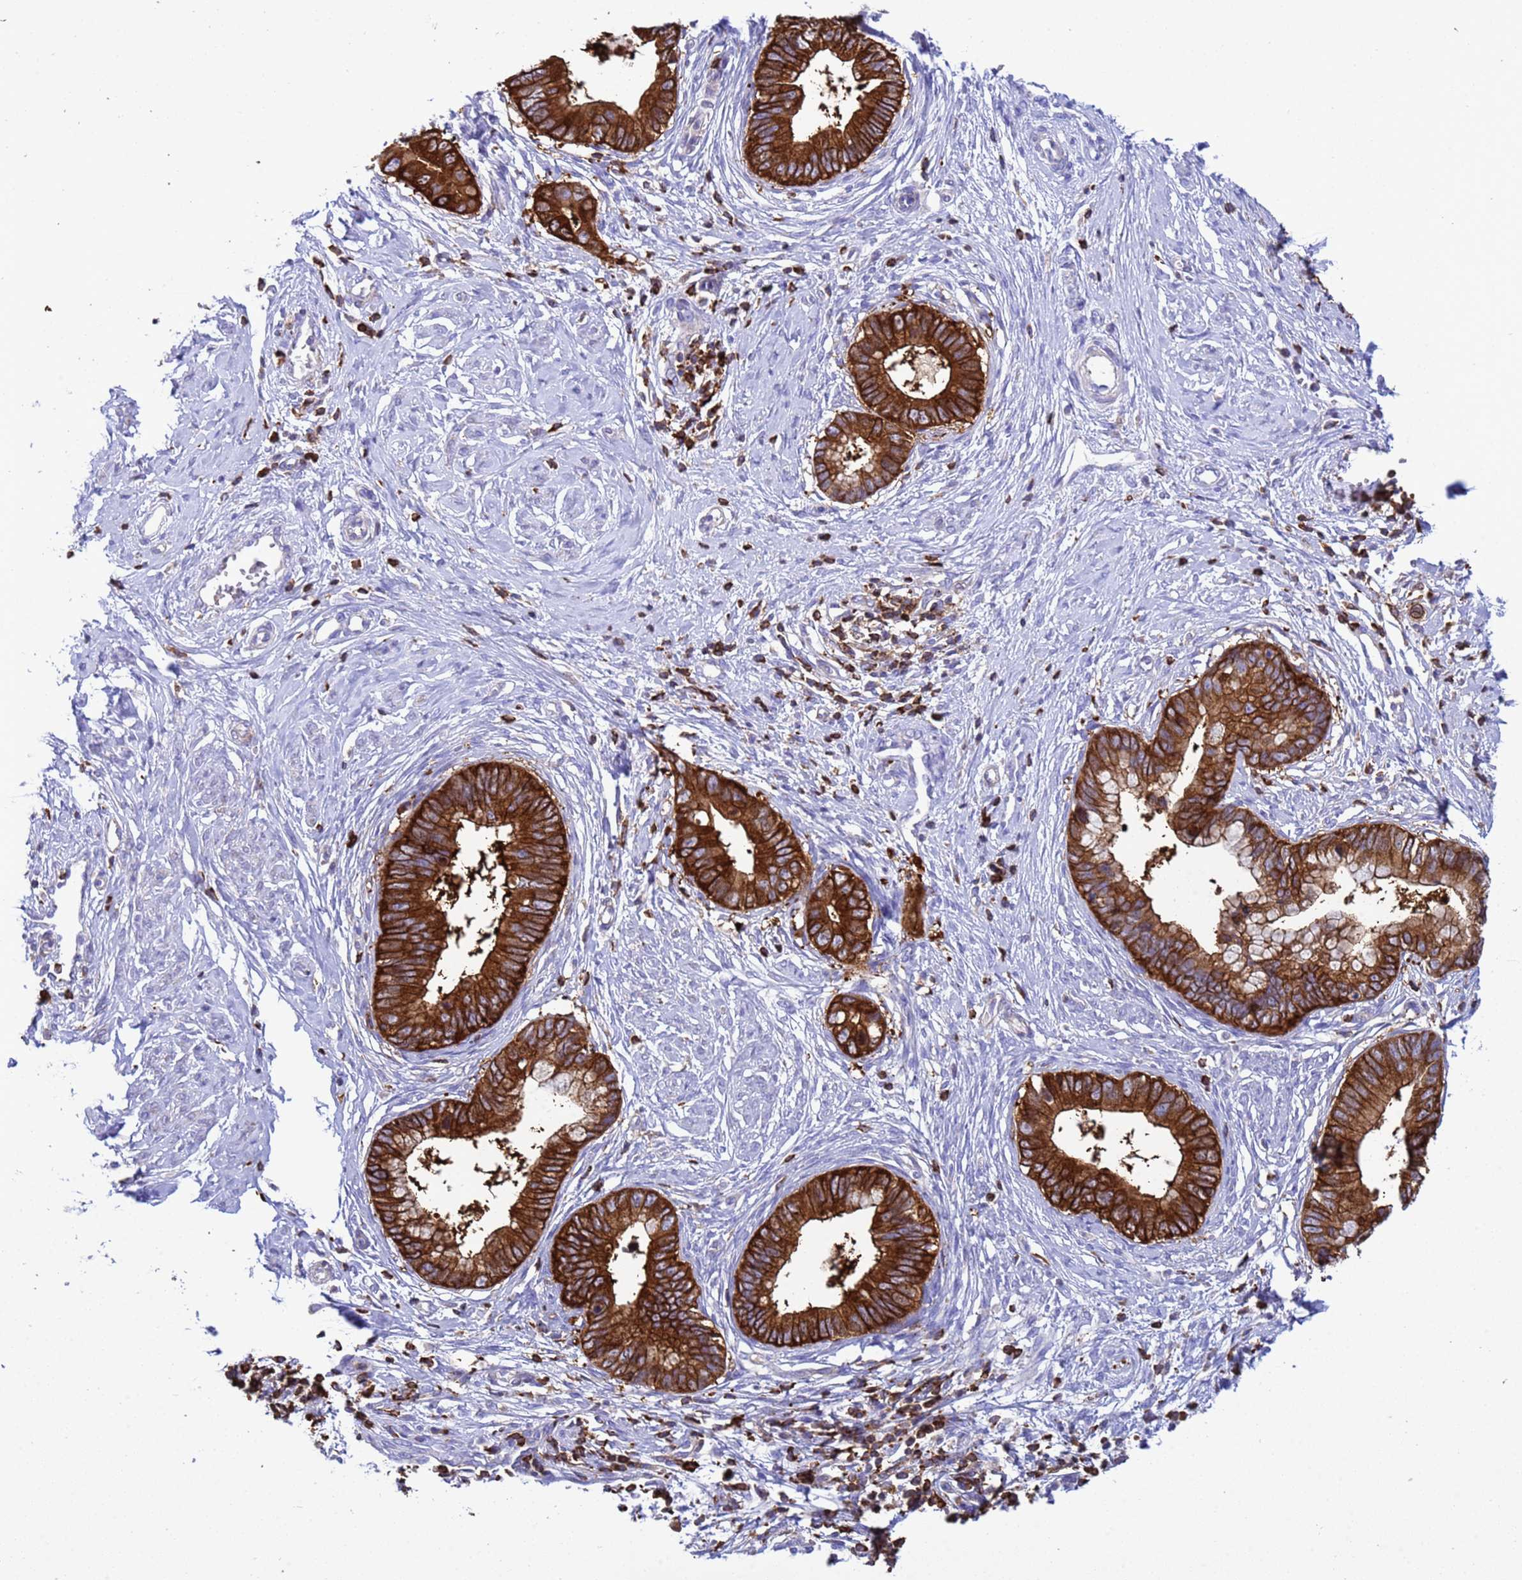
{"staining": {"intensity": "strong", "quantity": ">75%", "location": "cytoplasmic/membranous"}, "tissue": "cervical cancer", "cell_type": "Tumor cells", "image_type": "cancer", "snomed": [{"axis": "morphology", "description": "Adenocarcinoma, NOS"}, {"axis": "topography", "description": "Cervix"}], "caption": "About >75% of tumor cells in human cervical cancer (adenocarcinoma) display strong cytoplasmic/membranous protein staining as visualized by brown immunohistochemical staining.", "gene": "EZR", "patient": {"sex": "female", "age": 44}}